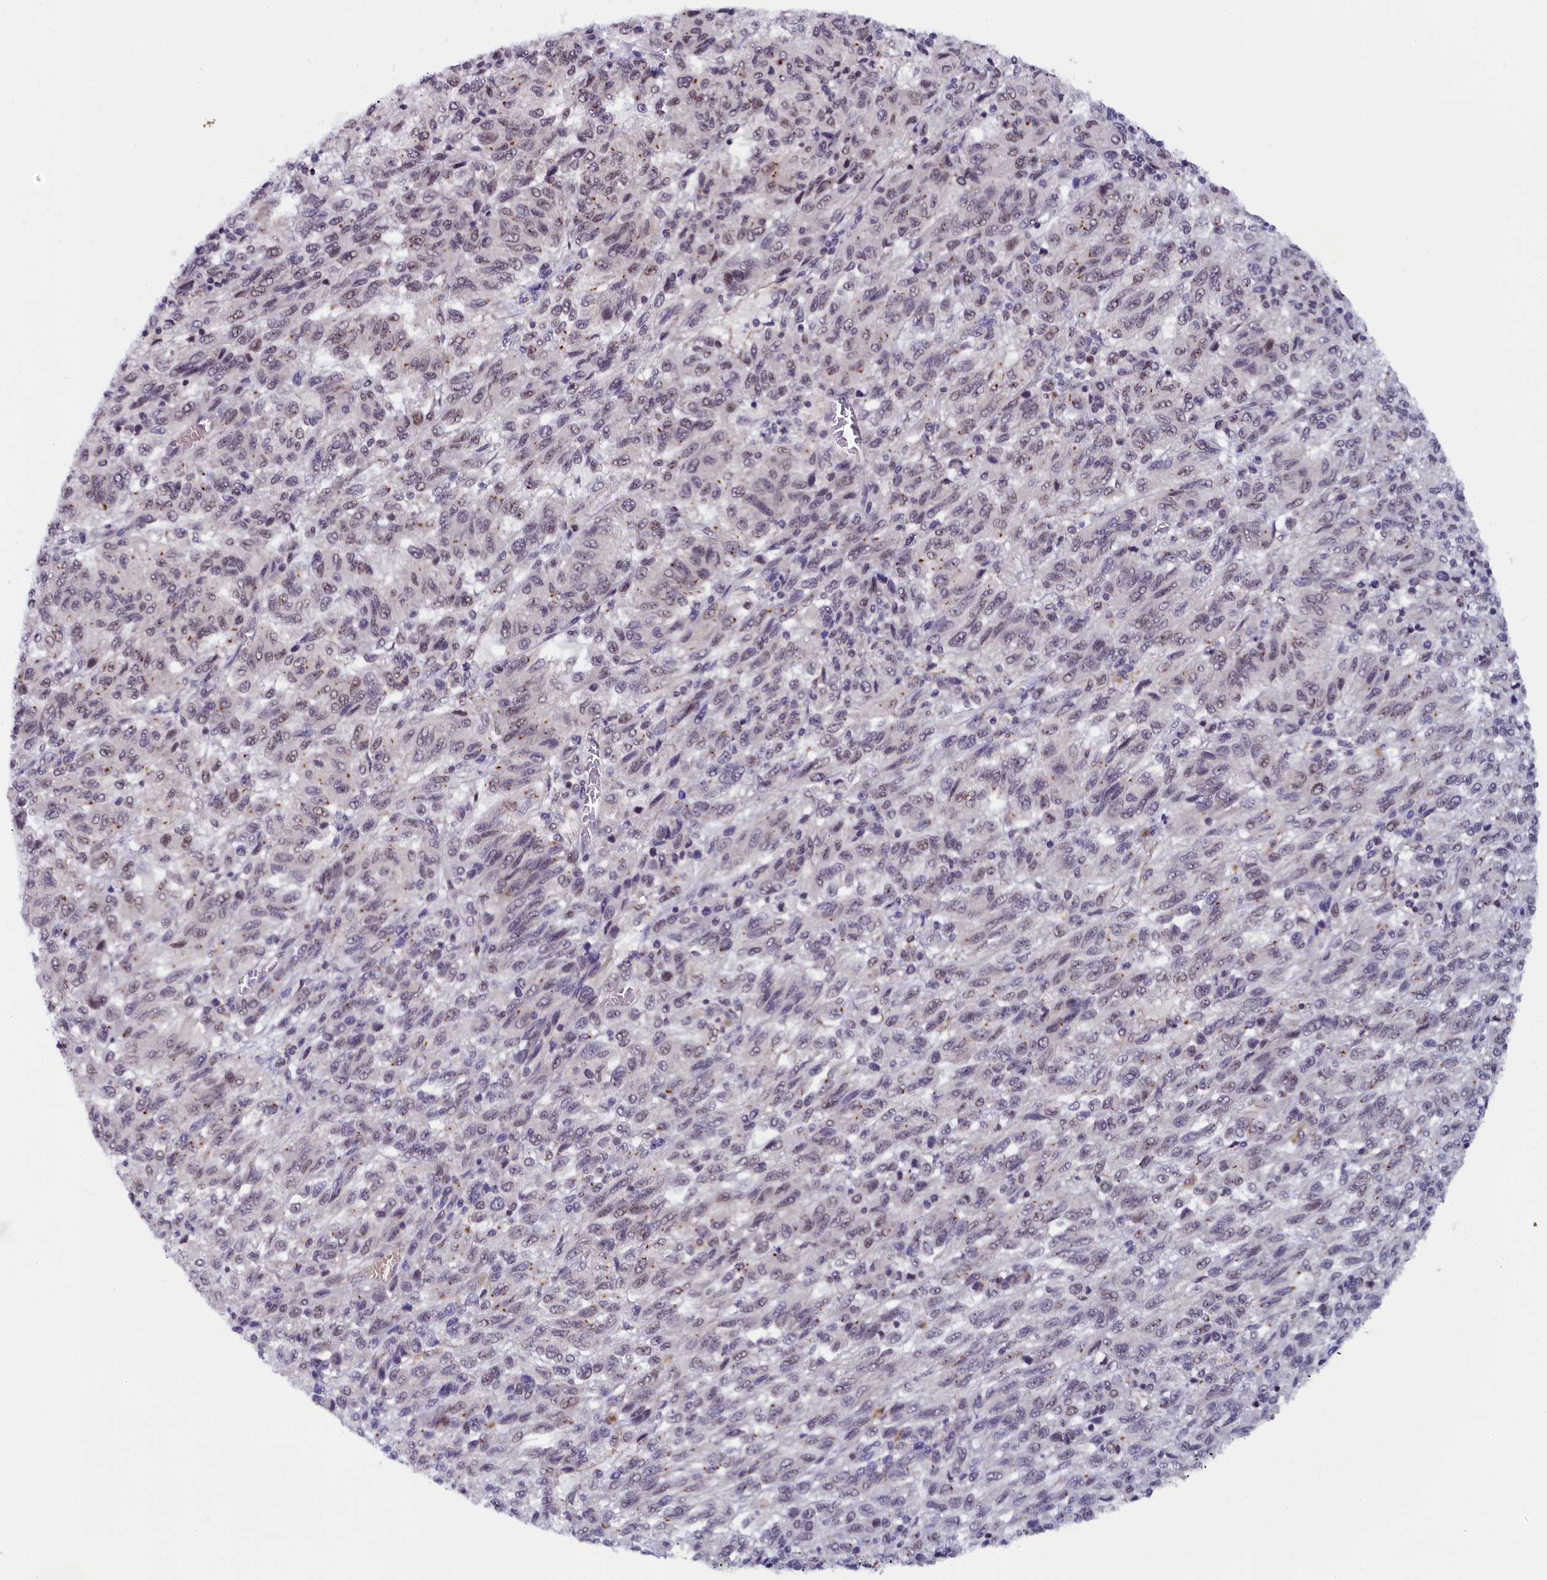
{"staining": {"intensity": "weak", "quantity": "<25%", "location": "nuclear"}, "tissue": "melanoma", "cell_type": "Tumor cells", "image_type": "cancer", "snomed": [{"axis": "morphology", "description": "Malignant melanoma, Metastatic site"}, {"axis": "topography", "description": "Lung"}], "caption": "This is an IHC photomicrograph of human malignant melanoma (metastatic site). There is no positivity in tumor cells.", "gene": "INTS14", "patient": {"sex": "male", "age": 64}}